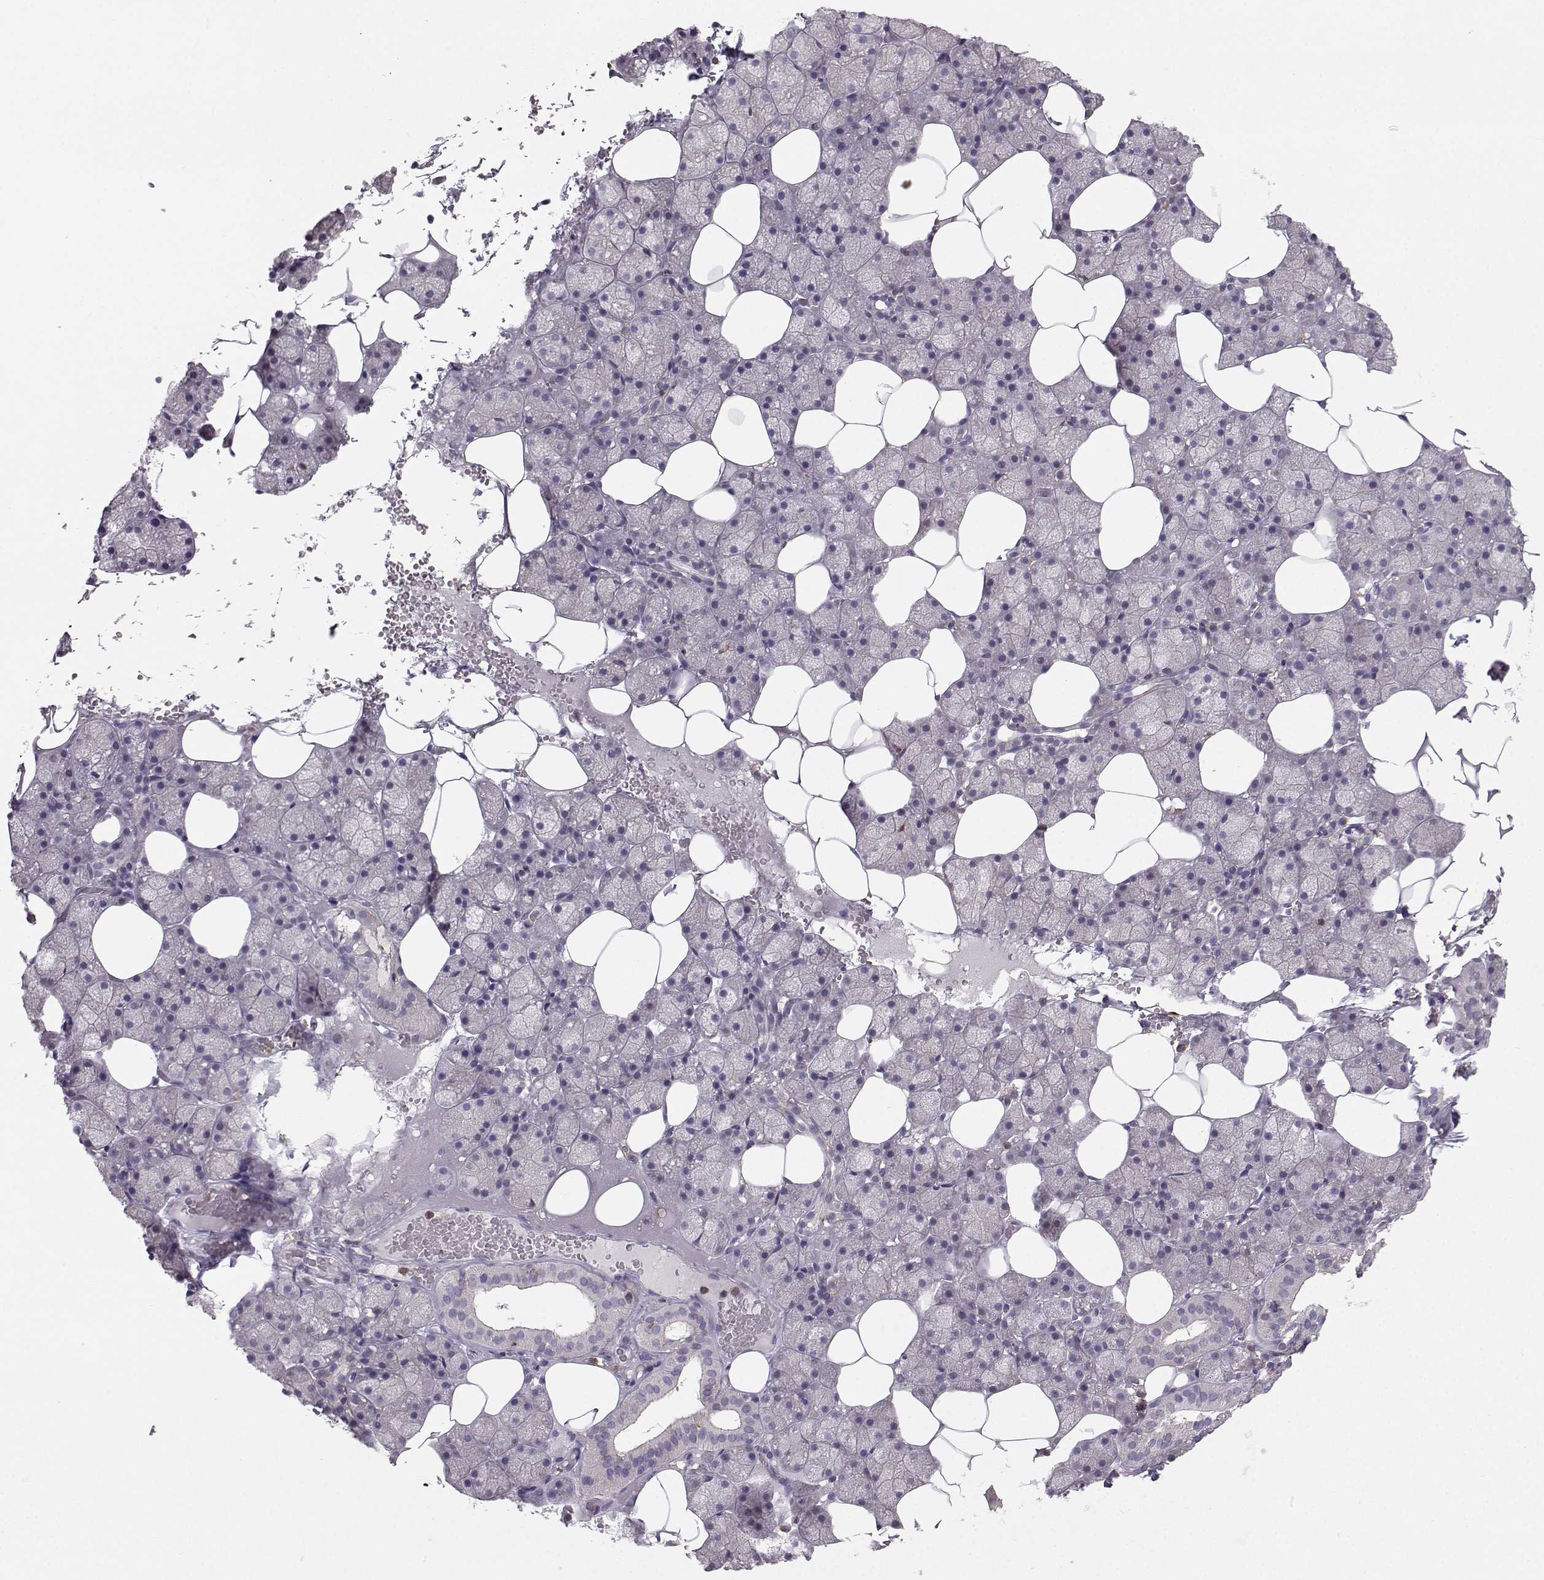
{"staining": {"intensity": "weak", "quantity": "<25%", "location": "cytoplasmic/membranous"}, "tissue": "salivary gland", "cell_type": "Glandular cells", "image_type": "normal", "snomed": [{"axis": "morphology", "description": "Normal tissue, NOS"}, {"axis": "topography", "description": "Salivary gland"}], "caption": "The micrograph displays no staining of glandular cells in benign salivary gland. (IHC, brightfield microscopy, high magnification).", "gene": "ZBTB32", "patient": {"sex": "male", "age": 38}}